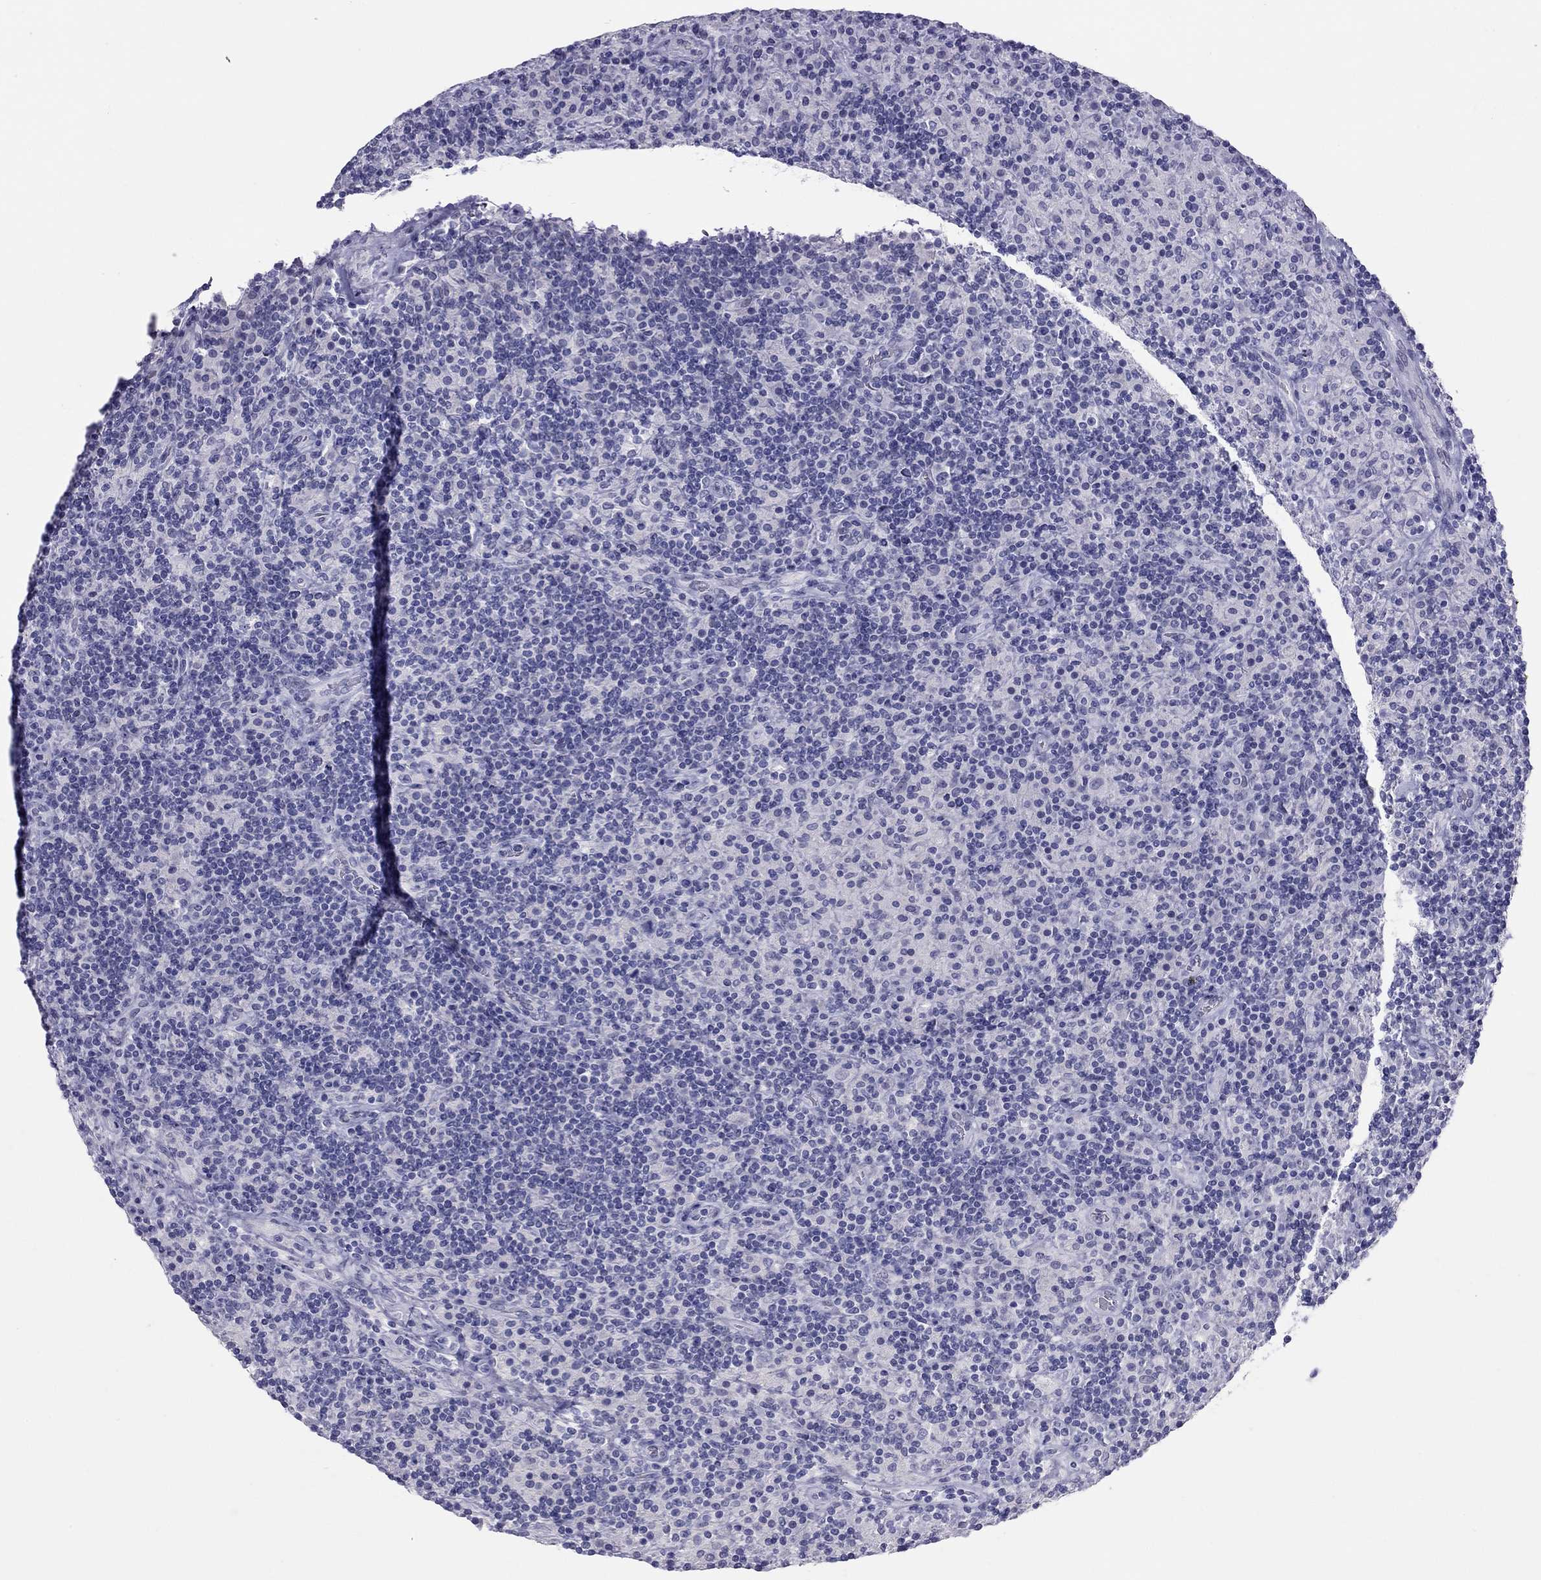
{"staining": {"intensity": "negative", "quantity": "none", "location": "none"}, "tissue": "lymphoma", "cell_type": "Tumor cells", "image_type": "cancer", "snomed": [{"axis": "morphology", "description": "Hodgkin's disease, NOS"}, {"axis": "topography", "description": "Lymph node"}], "caption": "Immunohistochemistry (IHC) image of neoplastic tissue: Hodgkin's disease stained with DAB shows no significant protein positivity in tumor cells.", "gene": "KCNV2", "patient": {"sex": "male", "age": 70}}